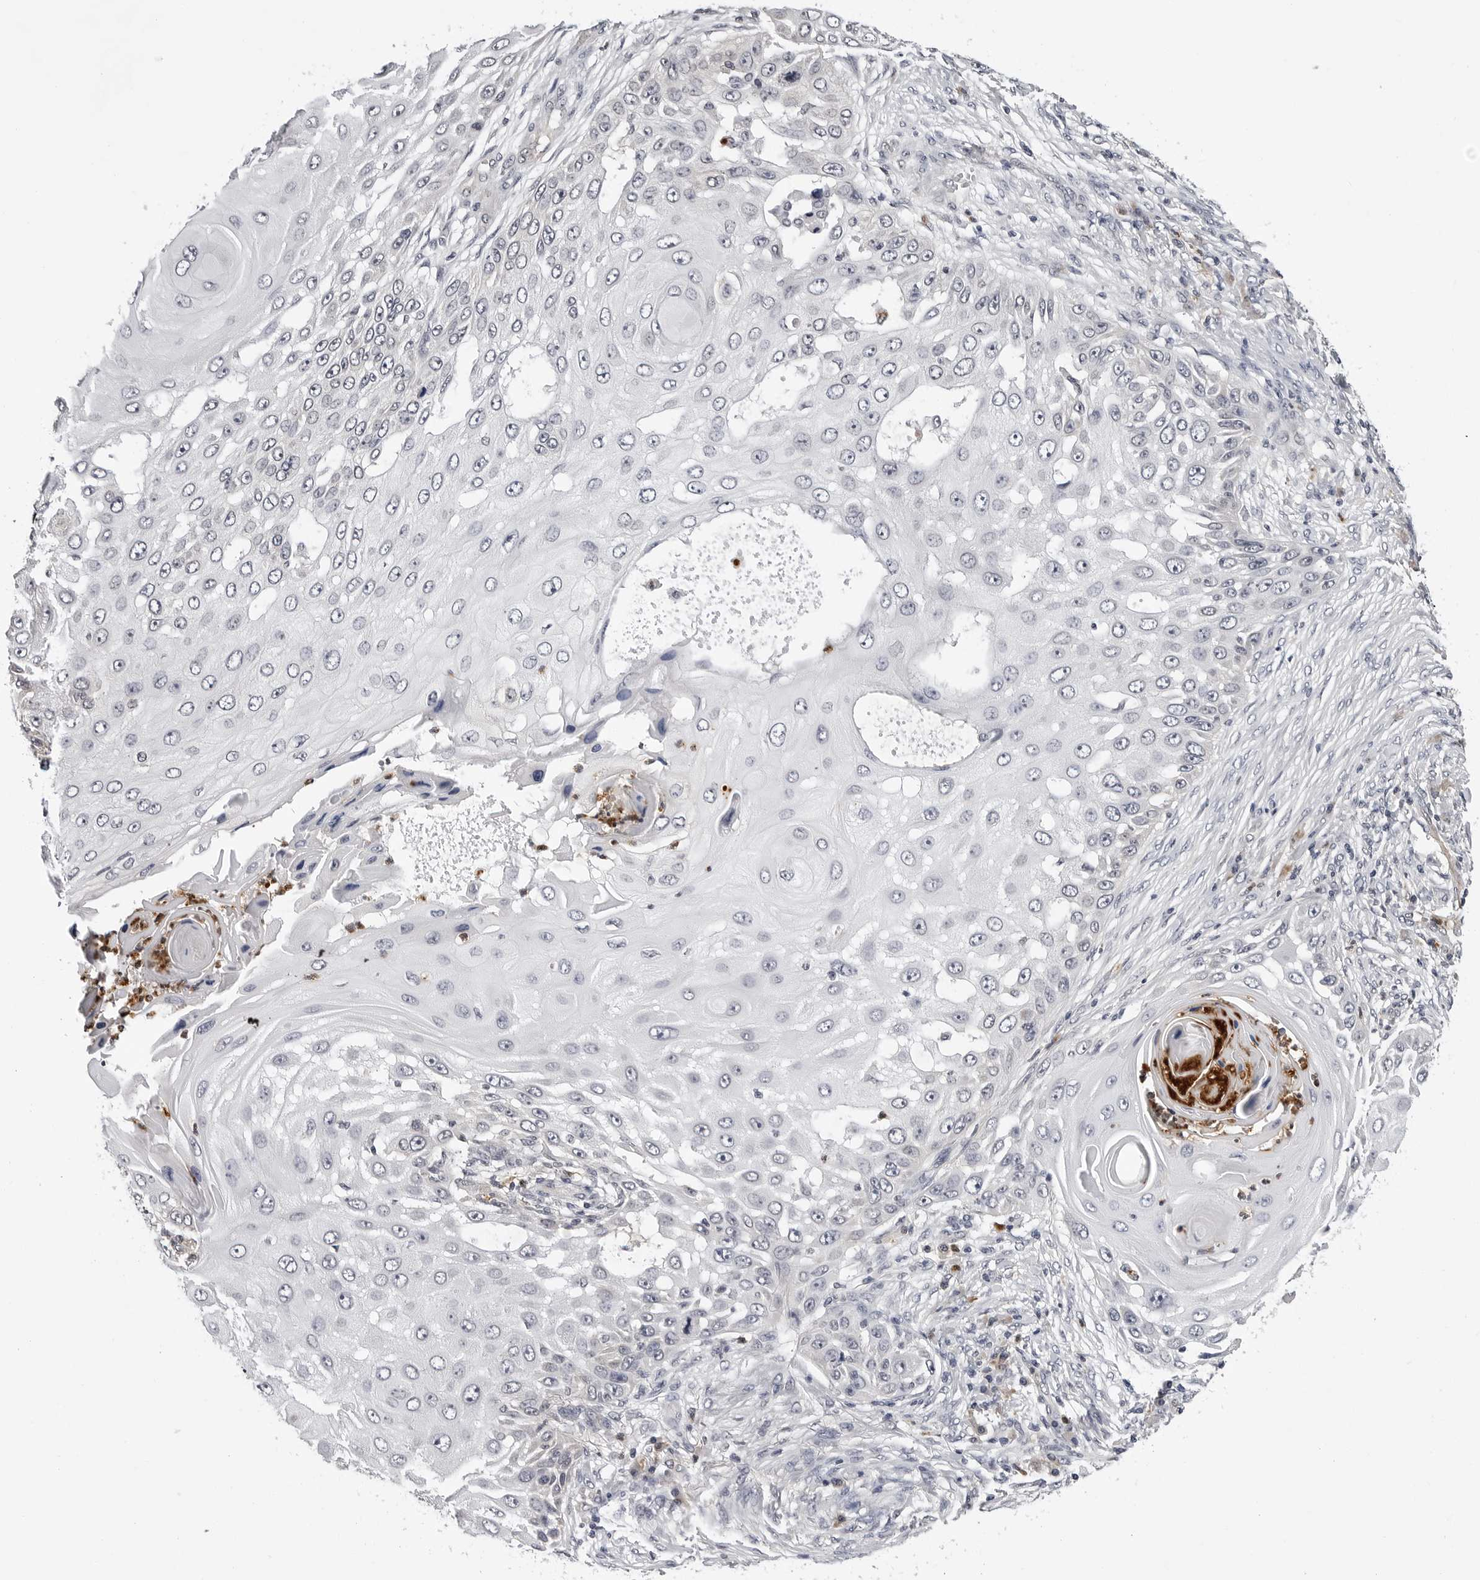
{"staining": {"intensity": "negative", "quantity": "none", "location": "none"}, "tissue": "skin cancer", "cell_type": "Tumor cells", "image_type": "cancer", "snomed": [{"axis": "morphology", "description": "Squamous cell carcinoma, NOS"}, {"axis": "topography", "description": "Skin"}], "caption": "Immunohistochemistry photomicrograph of neoplastic tissue: human skin squamous cell carcinoma stained with DAB demonstrates no significant protein expression in tumor cells.", "gene": "TRMT13", "patient": {"sex": "female", "age": 44}}